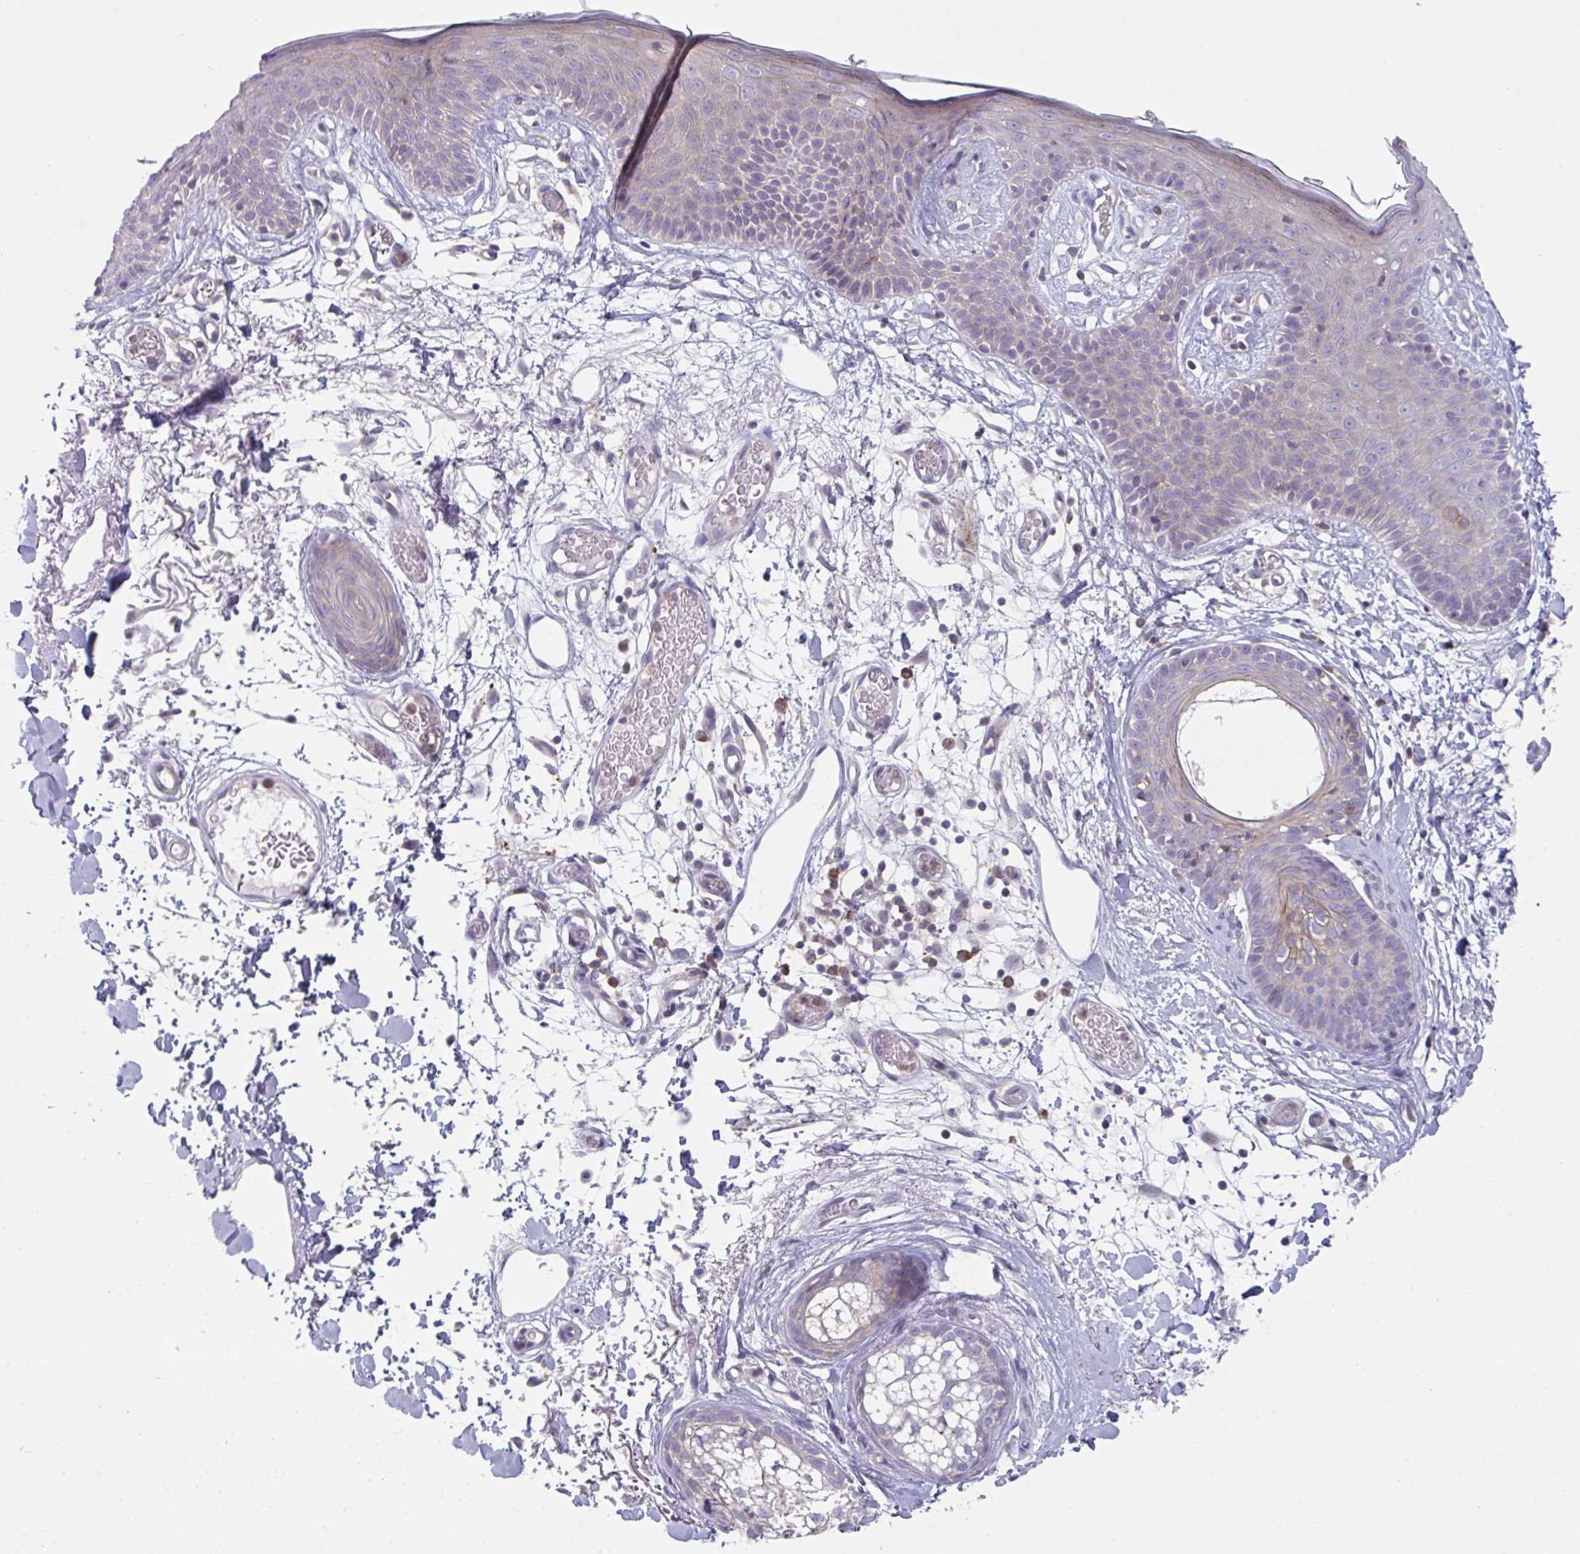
{"staining": {"intensity": "negative", "quantity": "none", "location": "none"}, "tissue": "skin", "cell_type": "Fibroblasts", "image_type": "normal", "snomed": [{"axis": "morphology", "description": "Normal tissue, NOS"}, {"axis": "topography", "description": "Skin"}], "caption": "Fibroblasts are negative for brown protein staining in benign skin. (Immunohistochemistry (ihc), brightfield microscopy, high magnification).", "gene": "DISP2", "patient": {"sex": "male", "age": 79}}